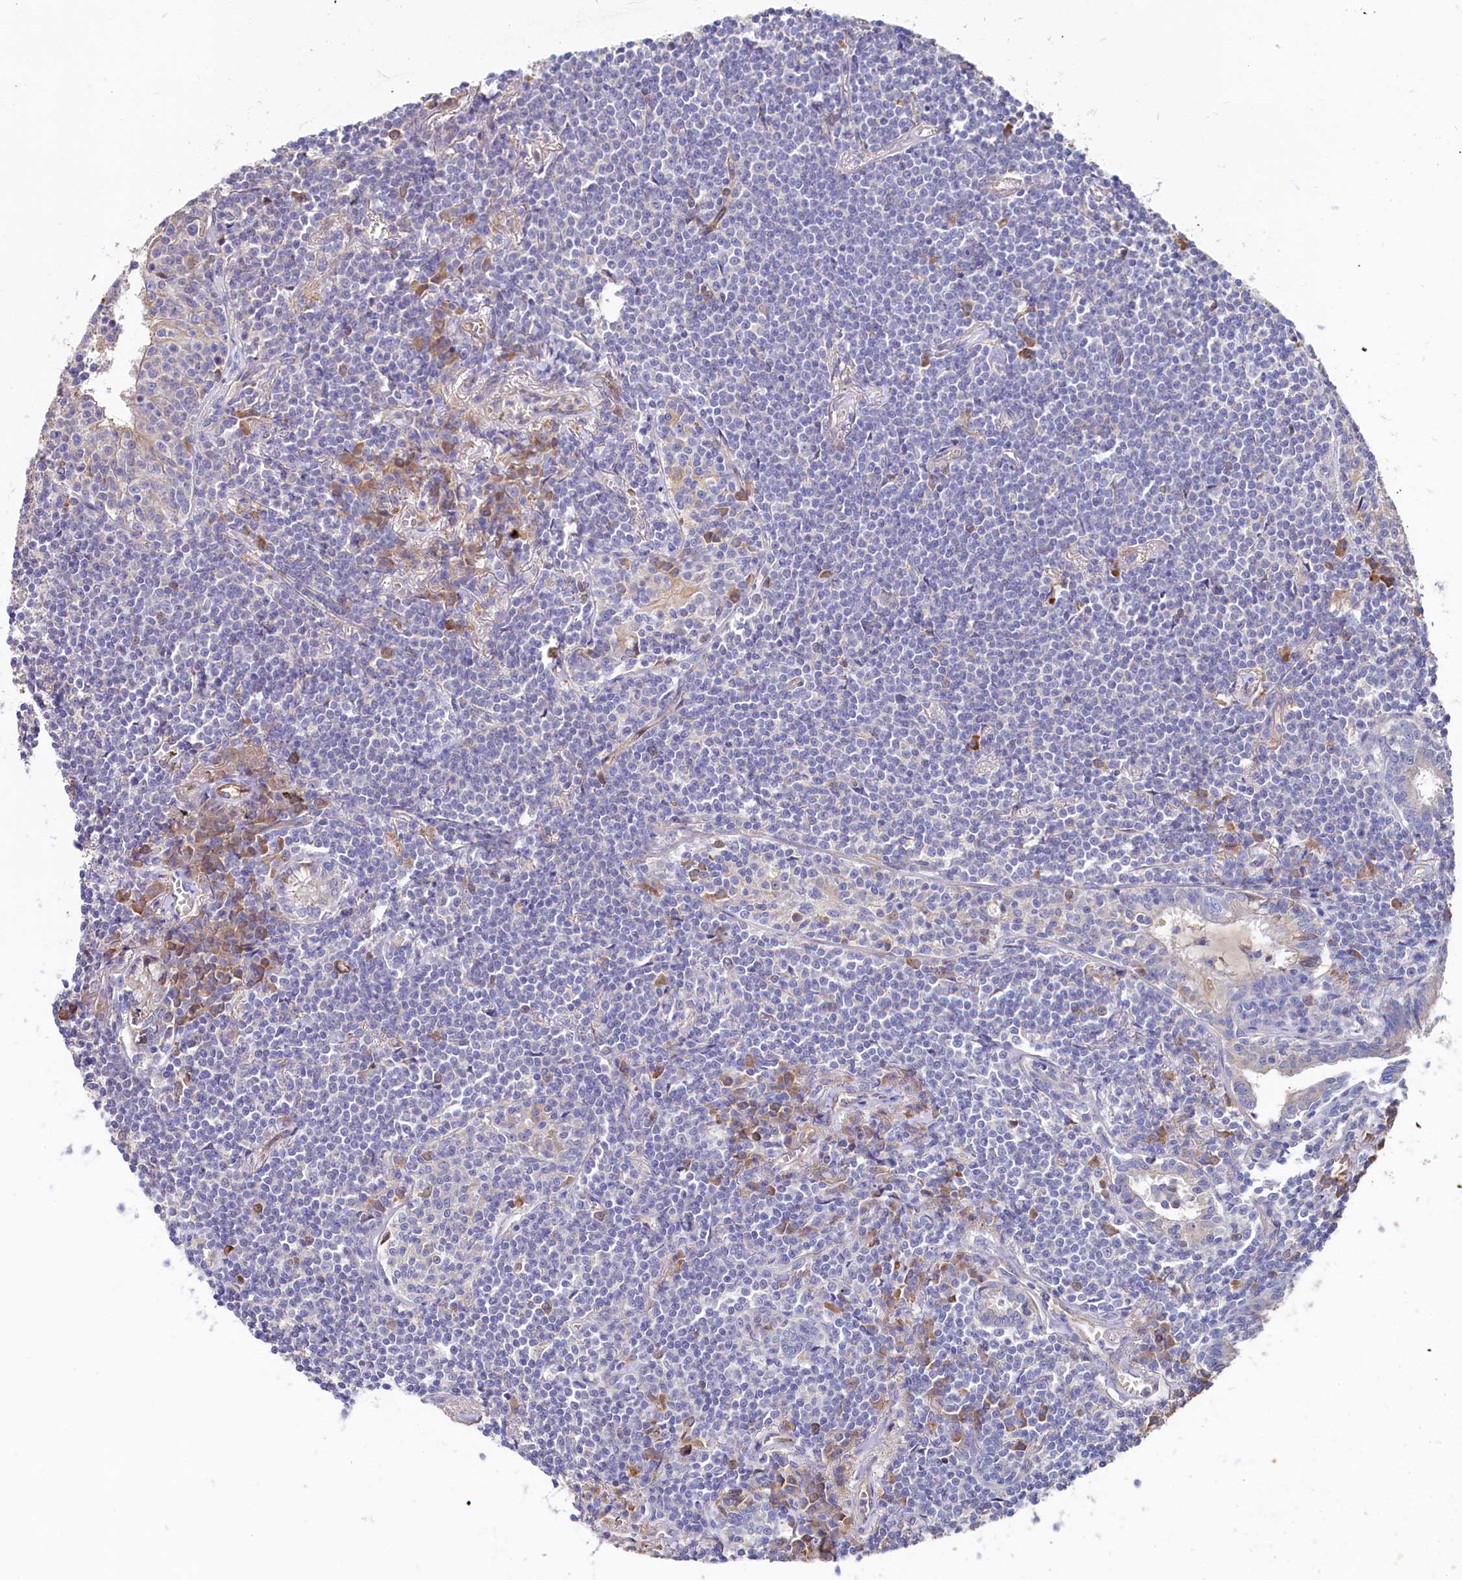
{"staining": {"intensity": "negative", "quantity": "none", "location": "none"}, "tissue": "lymphoma", "cell_type": "Tumor cells", "image_type": "cancer", "snomed": [{"axis": "morphology", "description": "Malignant lymphoma, non-Hodgkin's type, Low grade"}, {"axis": "topography", "description": "Lung"}], "caption": "Tumor cells show no significant protein expression in malignant lymphoma, non-Hodgkin's type (low-grade).", "gene": "IL17RD", "patient": {"sex": "female", "age": 71}}